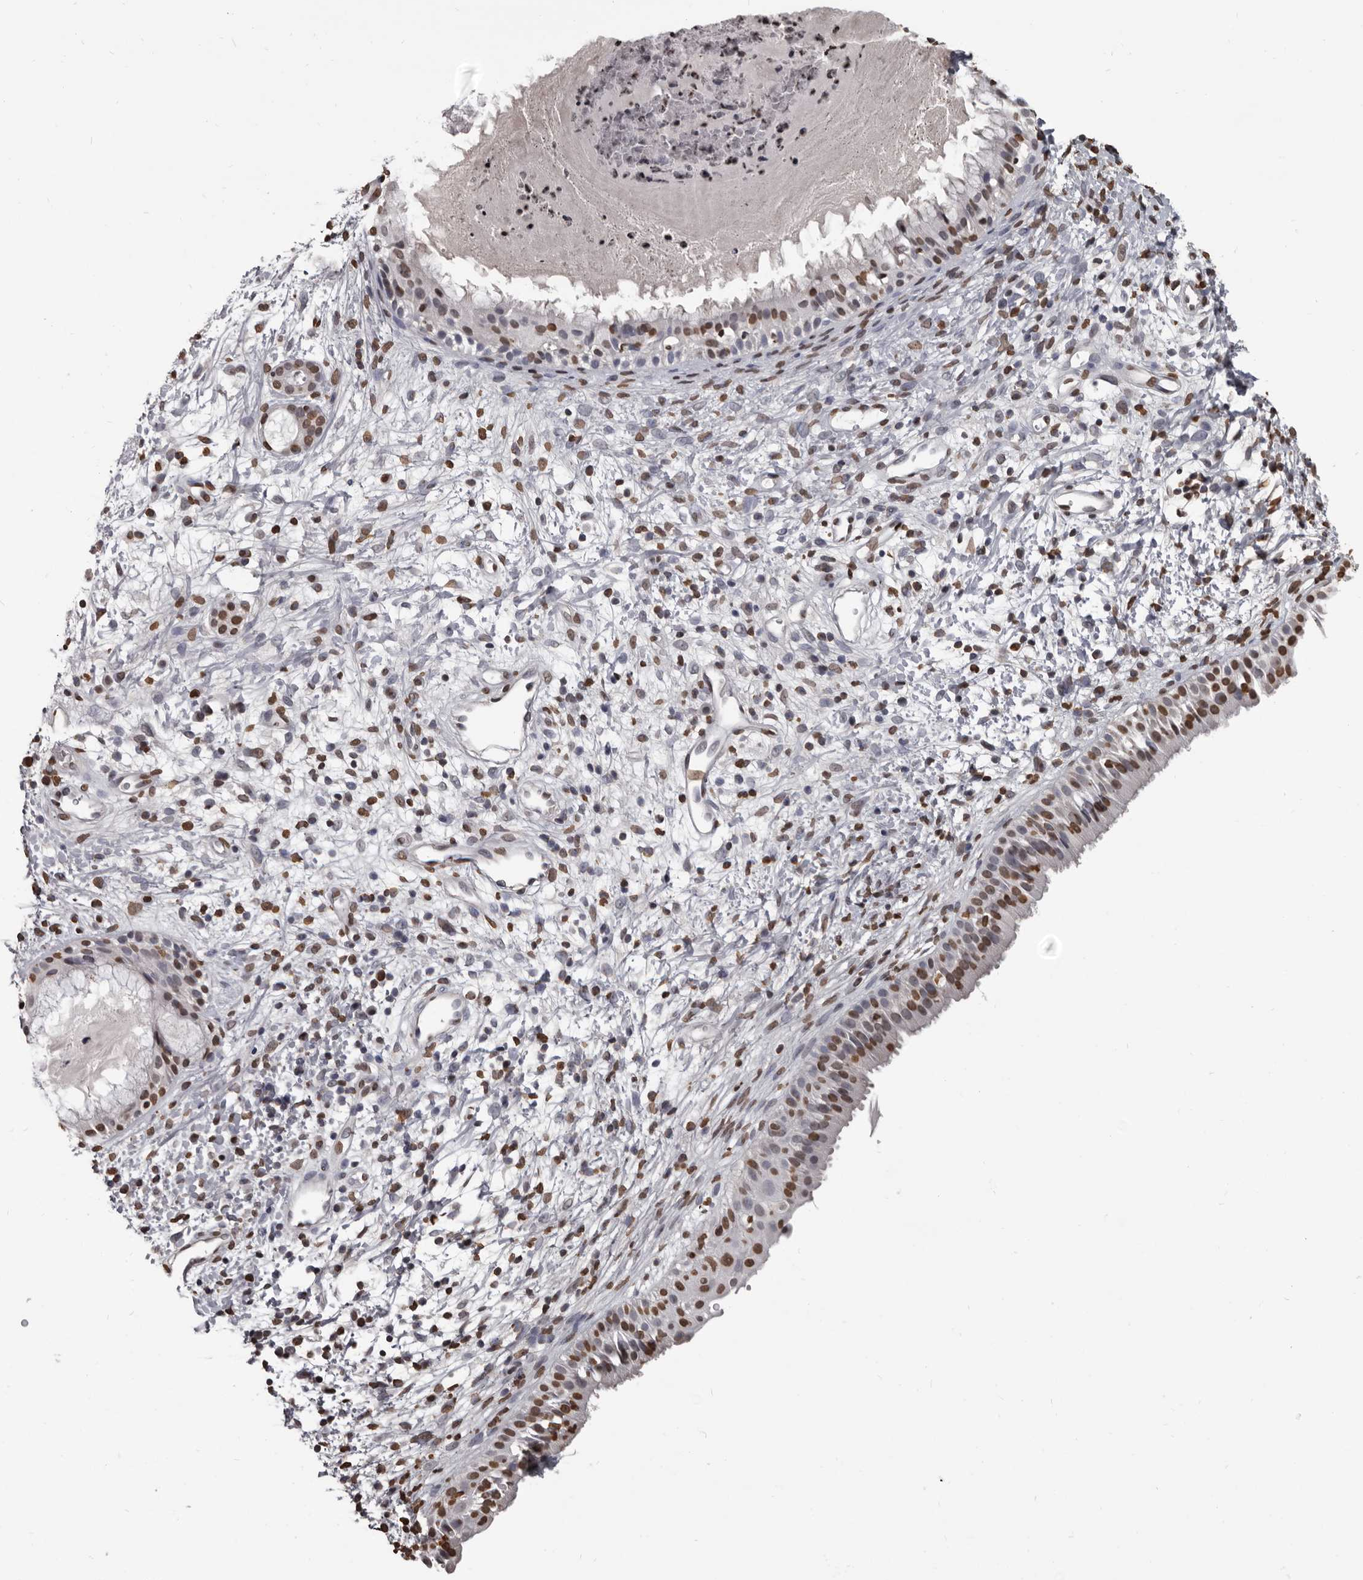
{"staining": {"intensity": "moderate", "quantity": ">75%", "location": "nuclear"}, "tissue": "nasopharynx", "cell_type": "Respiratory epithelial cells", "image_type": "normal", "snomed": [{"axis": "morphology", "description": "Normal tissue, NOS"}, {"axis": "topography", "description": "Nasopharynx"}], "caption": "High-magnification brightfield microscopy of unremarkable nasopharynx stained with DAB (brown) and counterstained with hematoxylin (blue). respiratory epithelial cells exhibit moderate nuclear positivity is appreciated in about>75% of cells. Using DAB (3,3'-diaminobenzidine) (brown) and hematoxylin (blue) stains, captured at high magnification using brightfield microscopy.", "gene": "AHR", "patient": {"sex": "male", "age": 22}}